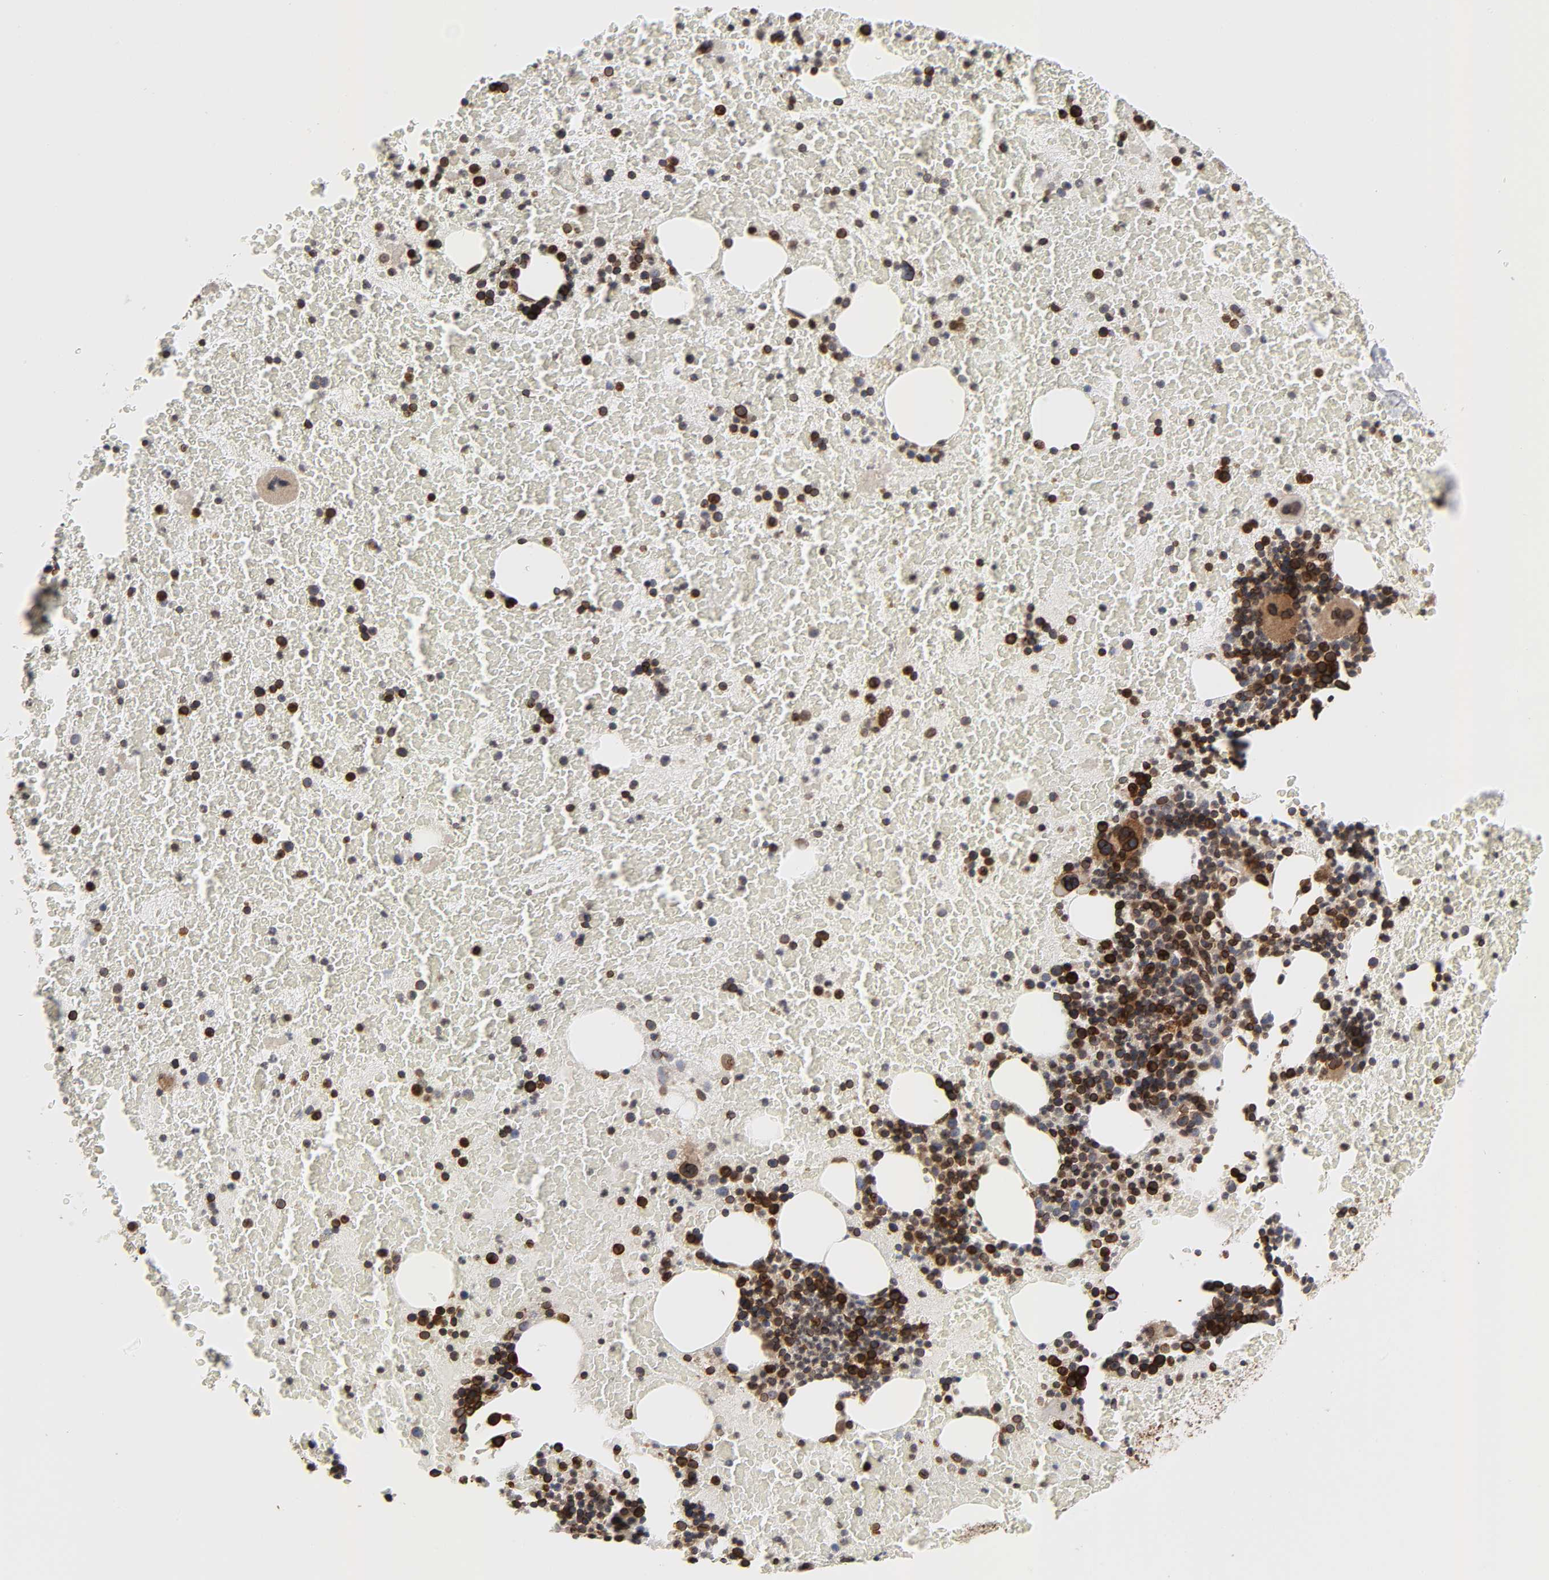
{"staining": {"intensity": "strong", "quantity": ">75%", "location": "cytoplasmic/membranous,nuclear"}, "tissue": "bone marrow", "cell_type": "Hematopoietic cells", "image_type": "normal", "snomed": [{"axis": "morphology", "description": "Normal tissue, NOS"}, {"axis": "topography", "description": "Bone marrow"}], "caption": "Immunohistochemical staining of normal human bone marrow reveals >75% levels of strong cytoplasmic/membranous,nuclear protein expression in approximately >75% of hematopoietic cells.", "gene": "RANGAP1", "patient": {"sex": "female", "age": 71}}